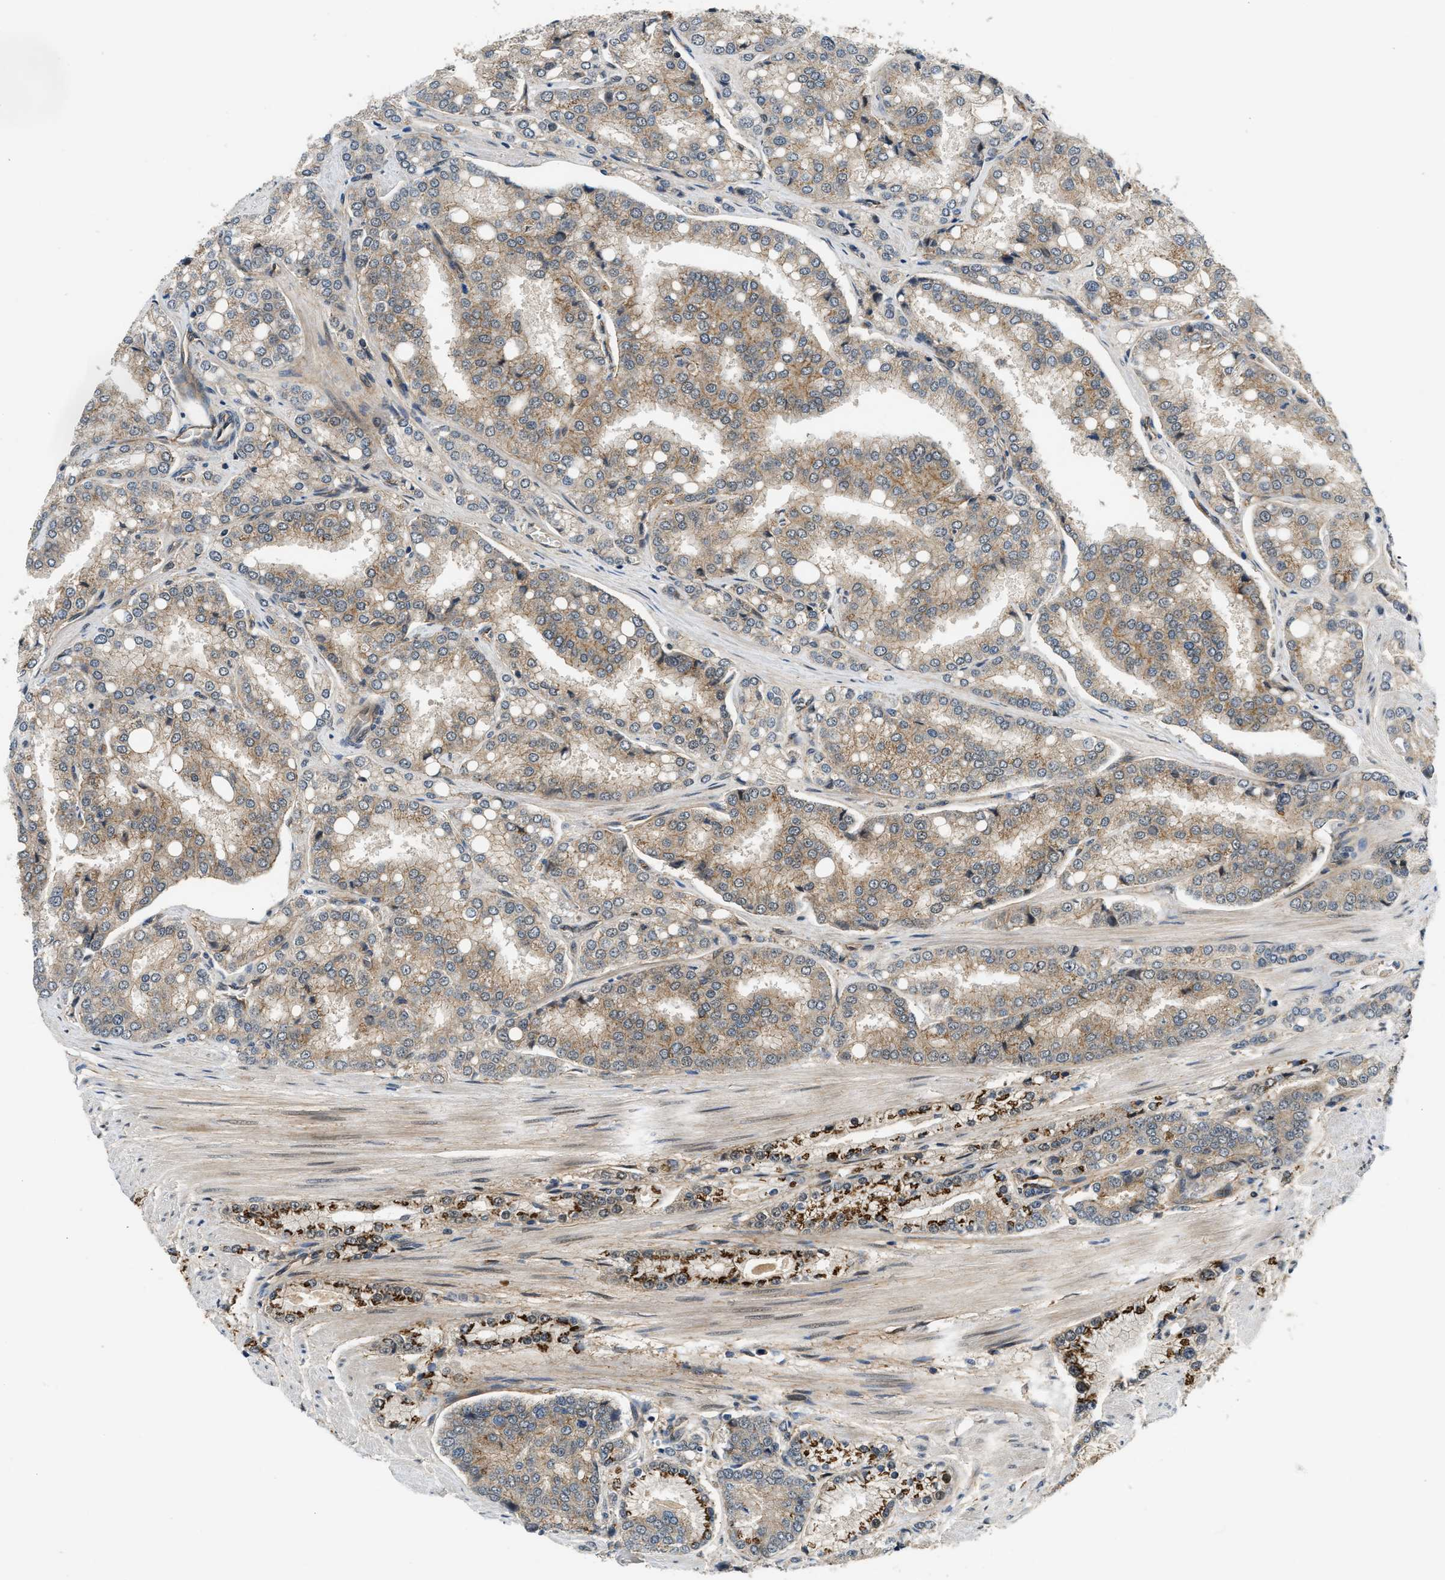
{"staining": {"intensity": "moderate", "quantity": "25%-75%", "location": "cytoplasmic/membranous"}, "tissue": "prostate cancer", "cell_type": "Tumor cells", "image_type": "cancer", "snomed": [{"axis": "morphology", "description": "Adenocarcinoma, High grade"}, {"axis": "topography", "description": "Prostate"}], "caption": "This micrograph demonstrates immunohistochemistry (IHC) staining of prostate adenocarcinoma (high-grade), with medium moderate cytoplasmic/membranous staining in about 25%-75% of tumor cells.", "gene": "COPS2", "patient": {"sex": "male", "age": 50}}